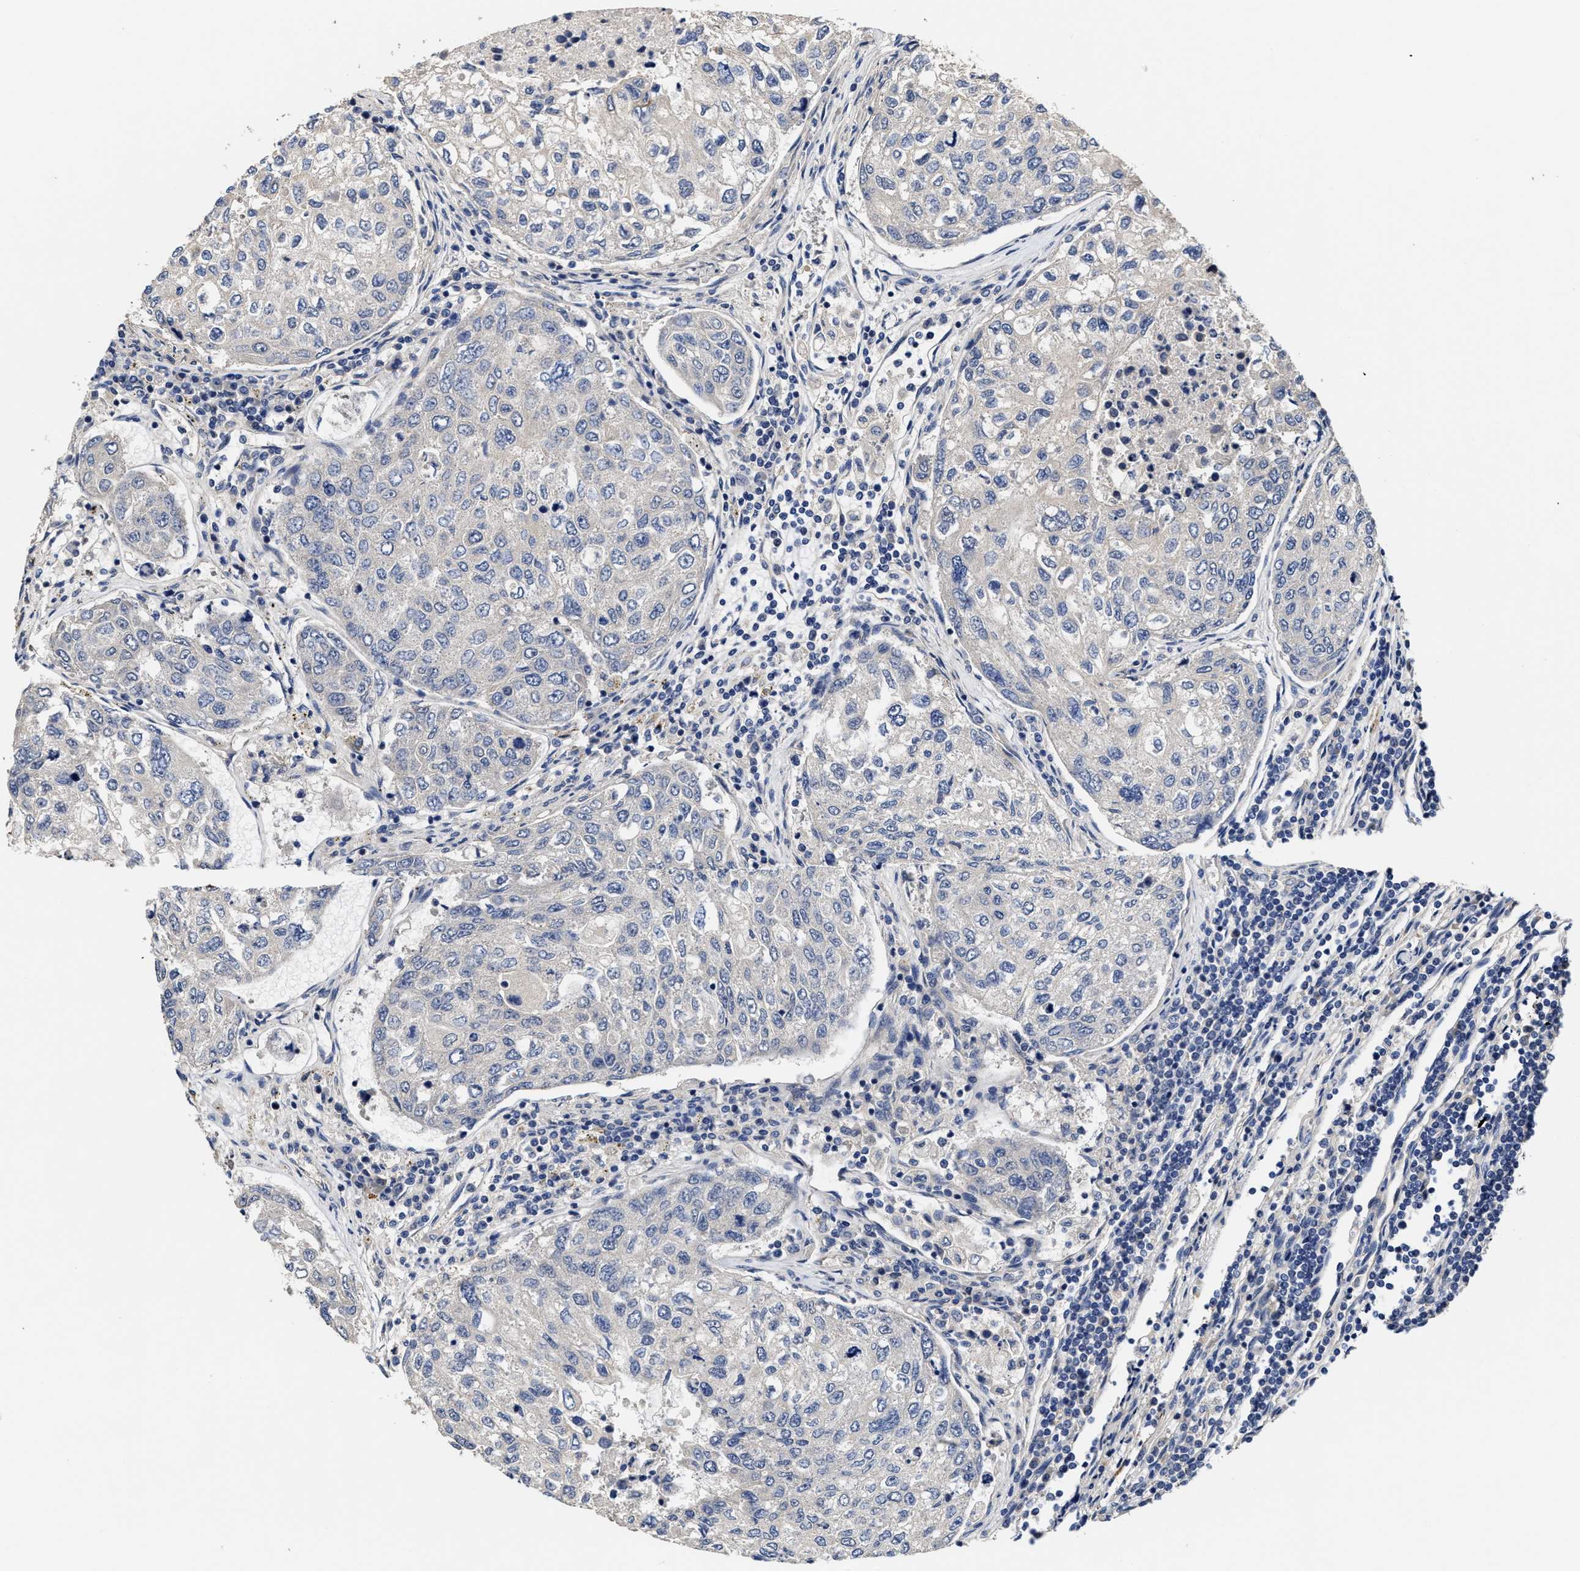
{"staining": {"intensity": "negative", "quantity": "none", "location": "none"}, "tissue": "urothelial cancer", "cell_type": "Tumor cells", "image_type": "cancer", "snomed": [{"axis": "morphology", "description": "Urothelial carcinoma, High grade"}, {"axis": "topography", "description": "Lymph node"}, {"axis": "topography", "description": "Urinary bladder"}], "caption": "Urothelial cancer stained for a protein using immunohistochemistry reveals no positivity tumor cells.", "gene": "TRAF6", "patient": {"sex": "male", "age": 51}}